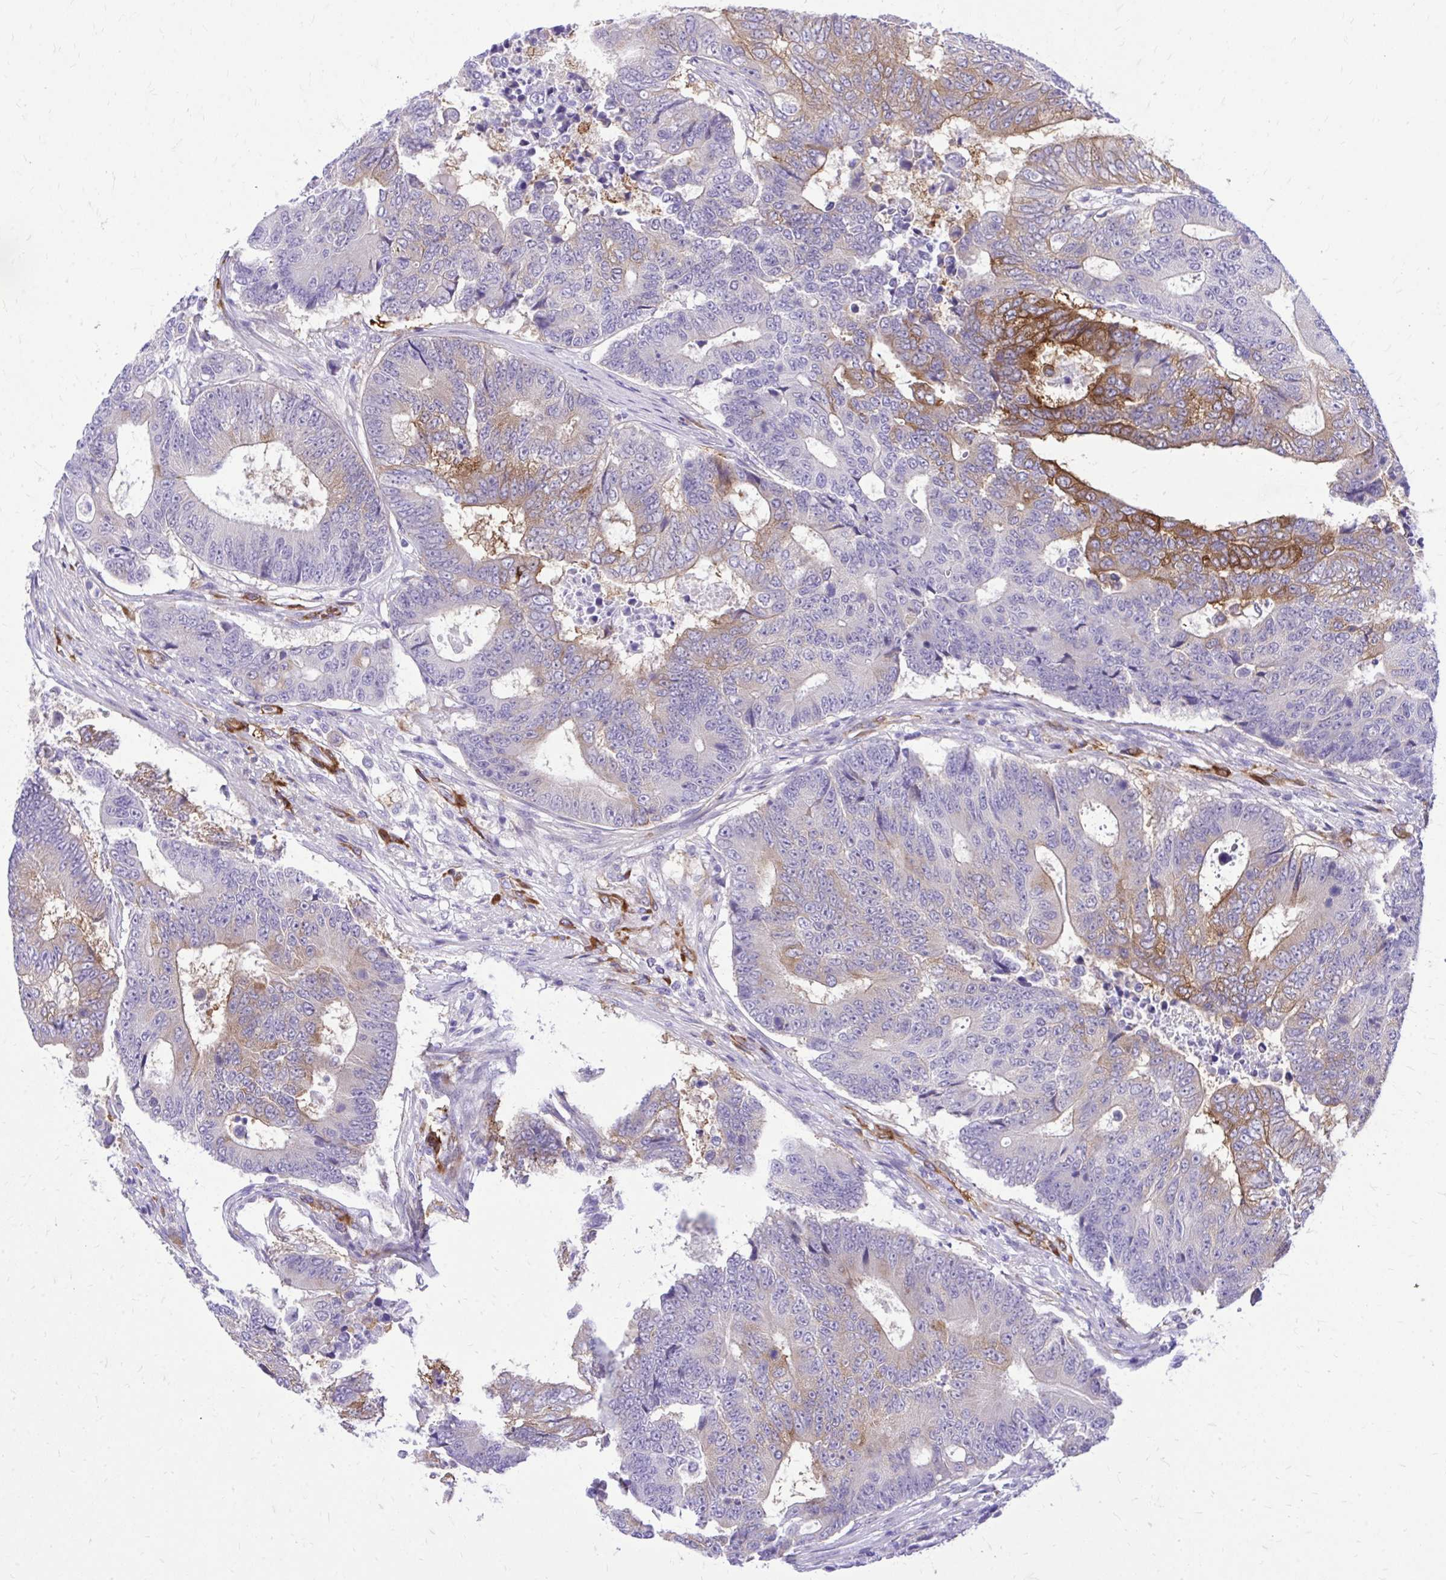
{"staining": {"intensity": "moderate", "quantity": "25%-75%", "location": "cytoplasmic/membranous"}, "tissue": "colorectal cancer", "cell_type": "Tumor cells", "image_type": "cancer", "snomed": [{"axis": "morphology", "description": "Adenocarcinoma, NOS"}, {"axis": "topography", "description": "Colon"}], "caption": "Protein staining of colorectal cancer (adenocarcinoma) tissue exhibits moderate cytoplasmic/membranous staining in about 25%-75% of tumor cells. The staining was performed using DAB (3,3'-diaminobenzidine) to visualize the protein expression in brown, while the nuclei were stained in blue with hematoxylin (Magnification: 20x).", "gene": "EPB41L1", "patient": {"sex": "female", "age": 48}}